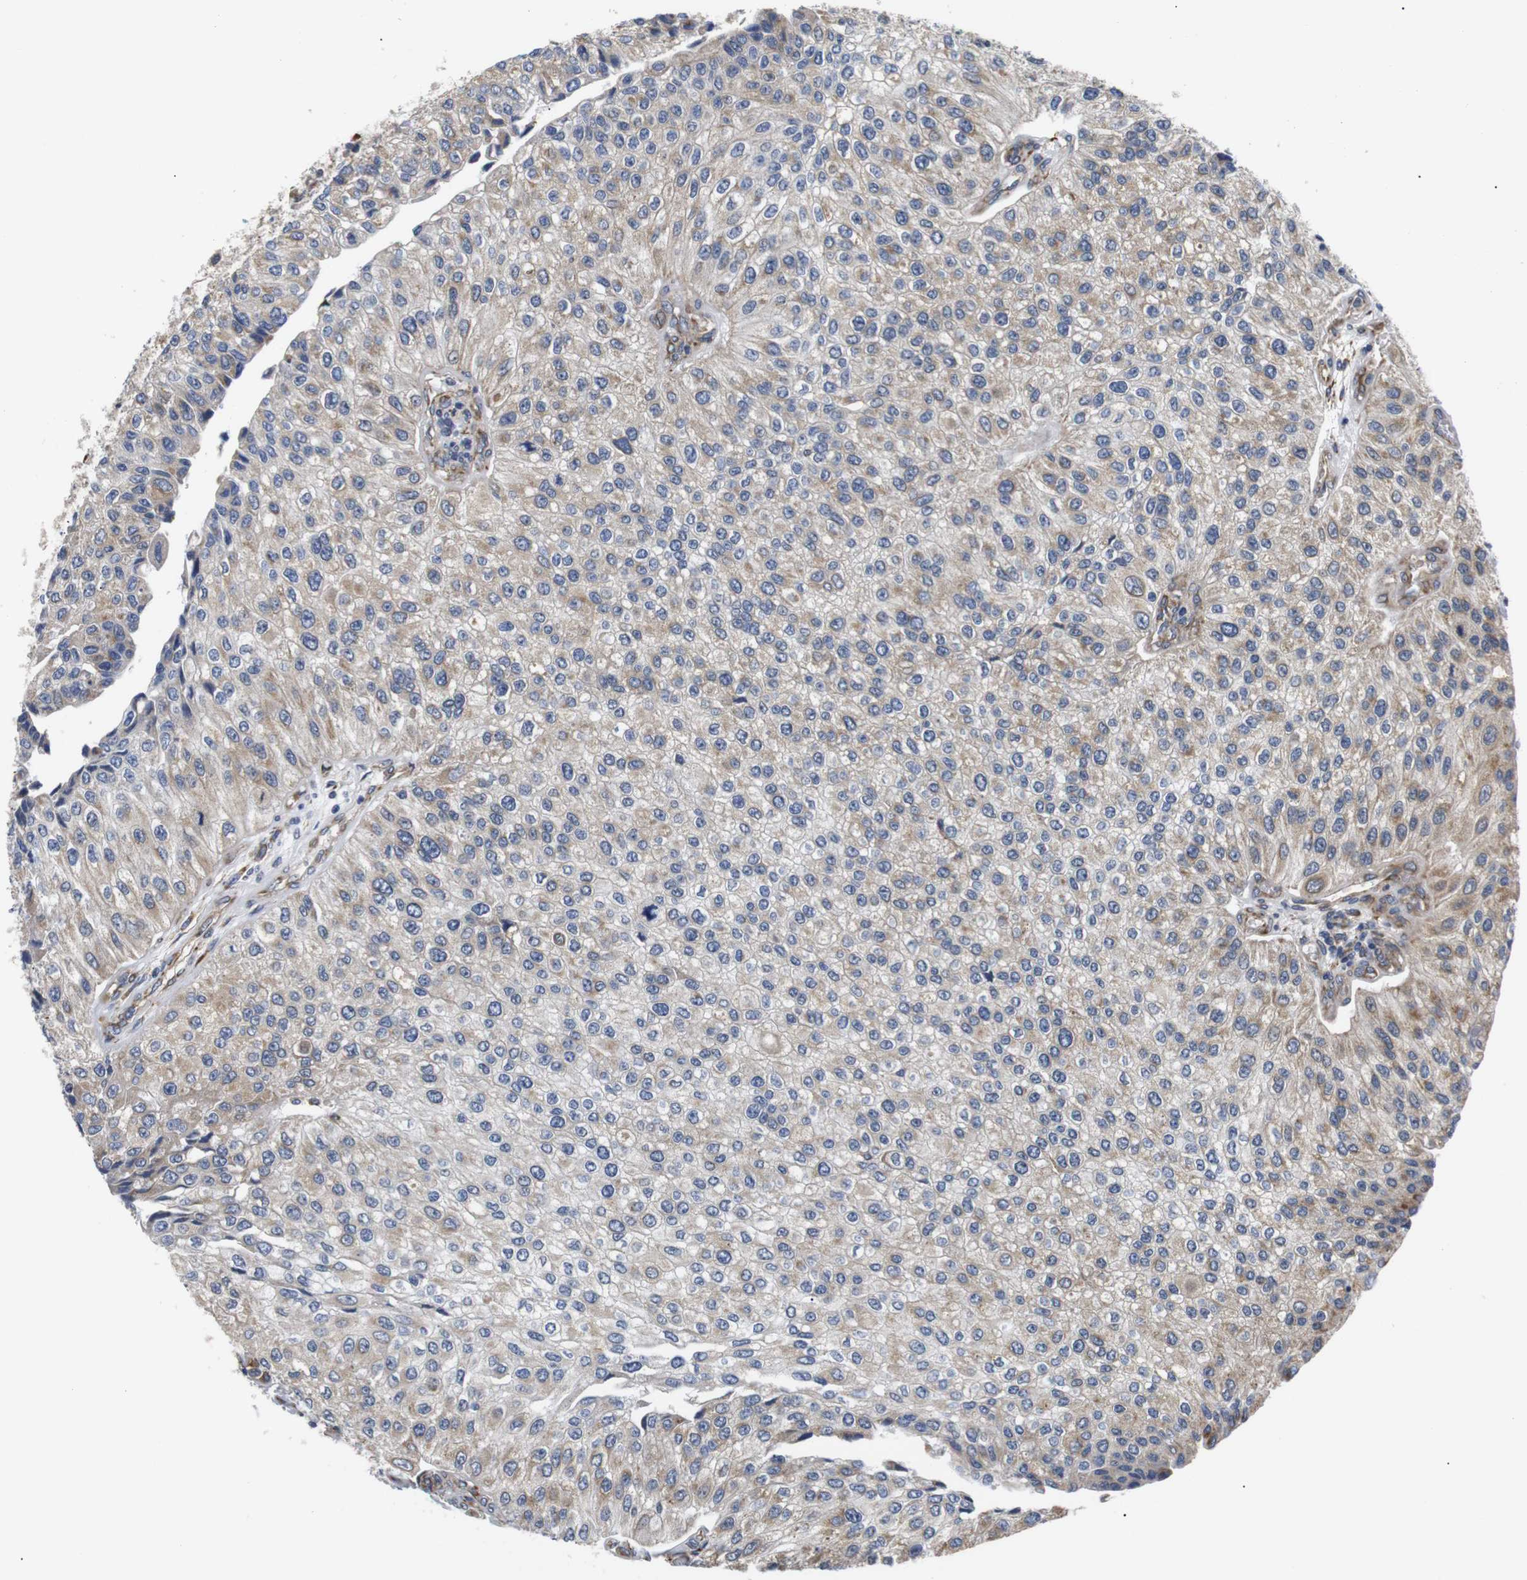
{"staining": {"intensity": "weak", "quantity": ">75%", "location": "cytoplasmic/membranous"}, "tissue": "urothelial cancer", "cell_type": "Tumor cells", "image_type": "cancer", "snomed": [{"axis": "morphology", "description": "Urothelial carcinoma, High grade"}, {"axis": "topography", "description": "Kidney"}, {"axis": "topography", "description": "Urinary bladder"}], "caption": "Tumor cells exhibit weak cytoplasmic/membranous staining in about >75% of cells in high-grade urothelial carcinoma. The protein is shown in brown color, while the nuclei are stained blue.", "gene": "KANK4", "patient": {"sex": "male", "age": 77}}